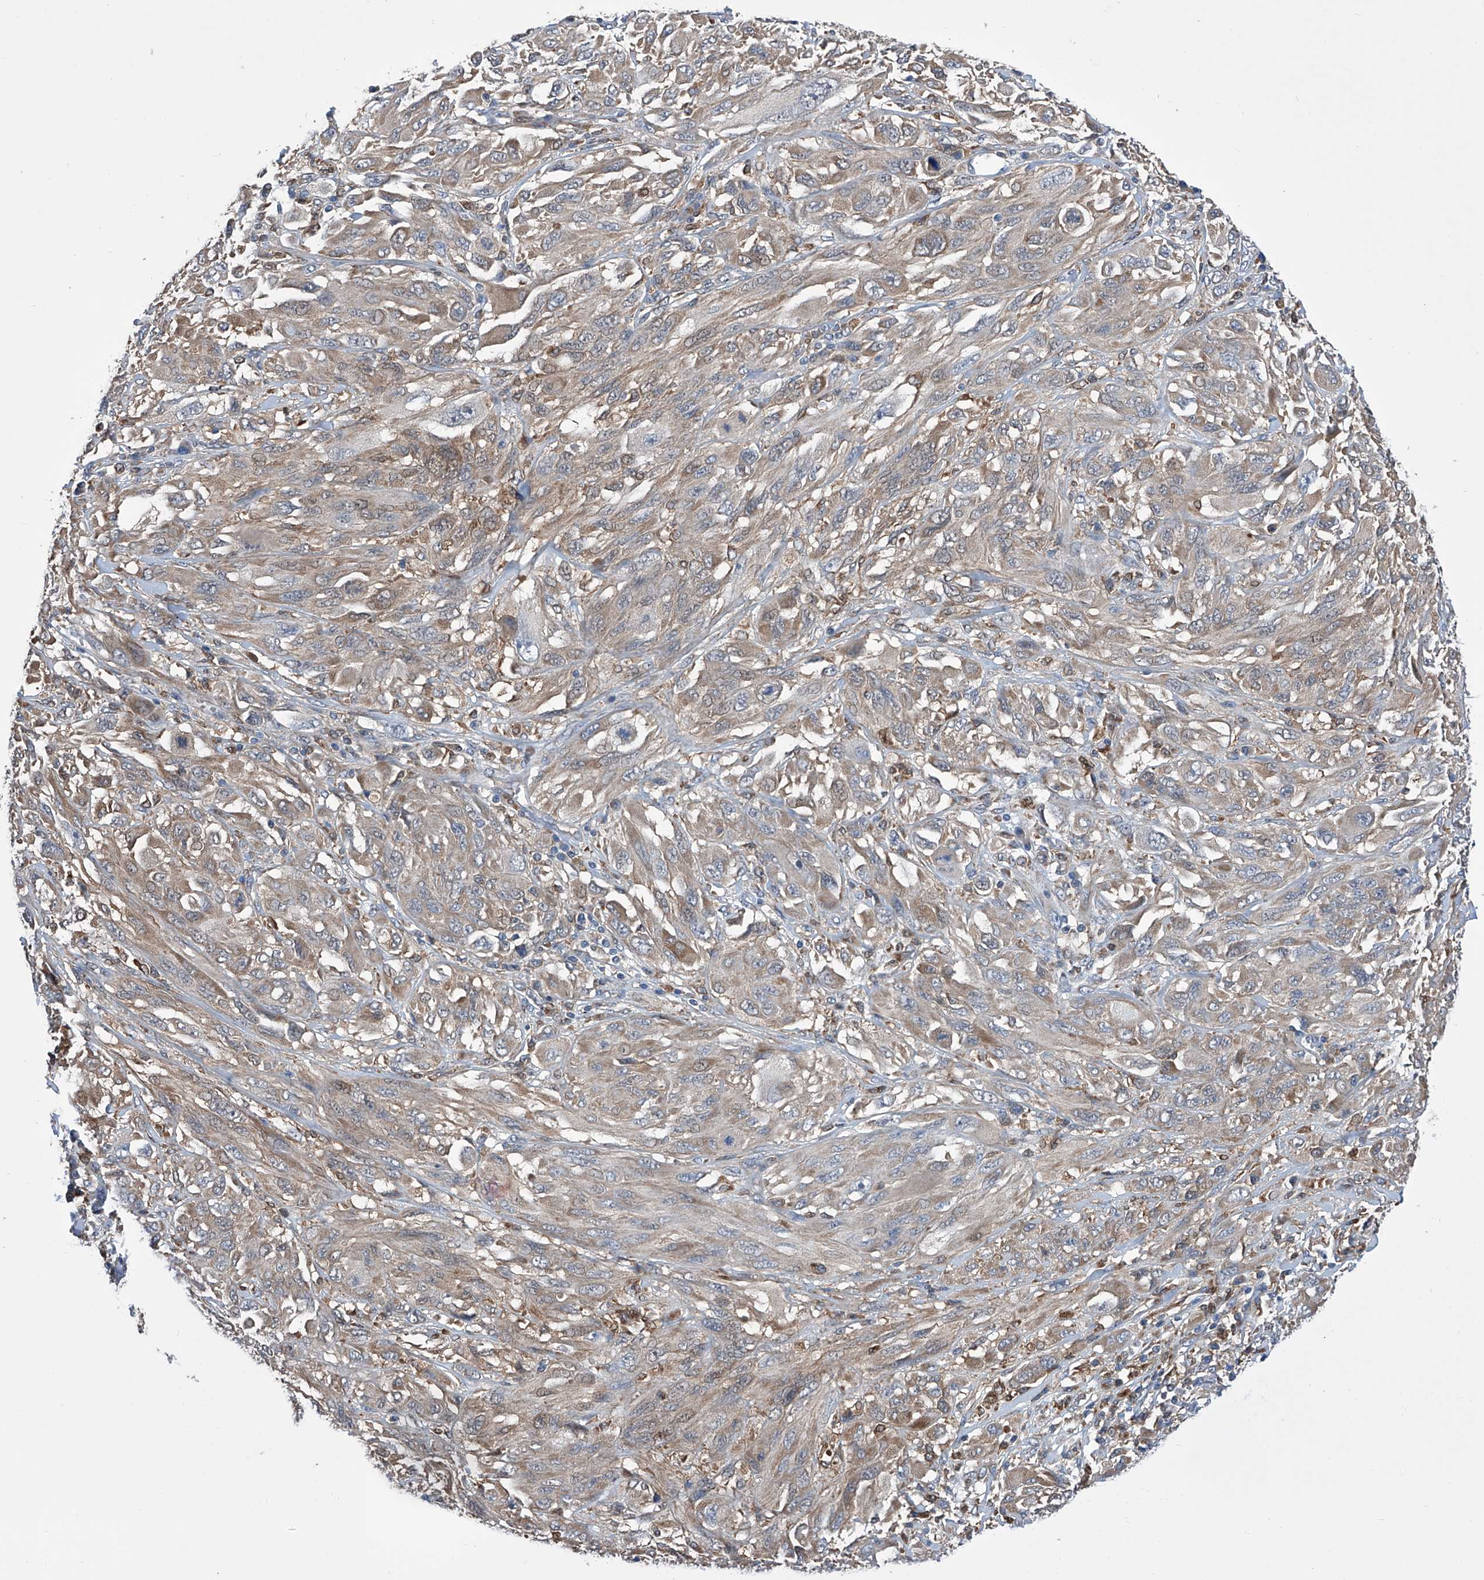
{"staining": {"intensity": "weak", "quantity": ">75%", "location": "cytoplasmic/membranous"}, "tissue": "melanoma", "cell_type": "Tumor cells", "image_type": "cancer", "snomed": [{"axis": "morphology", "description": "Malignant melanoma, NOS"}, {"axis": "topography", "description": "Skin"}], "caption": "Weak cytoplasmic/membranous staining for a protein is identified in approximately >75% of tumor cells of melanoma using IHC.", "gene": "SPATA20", "patient": {"sex": "female", "age": 91}}